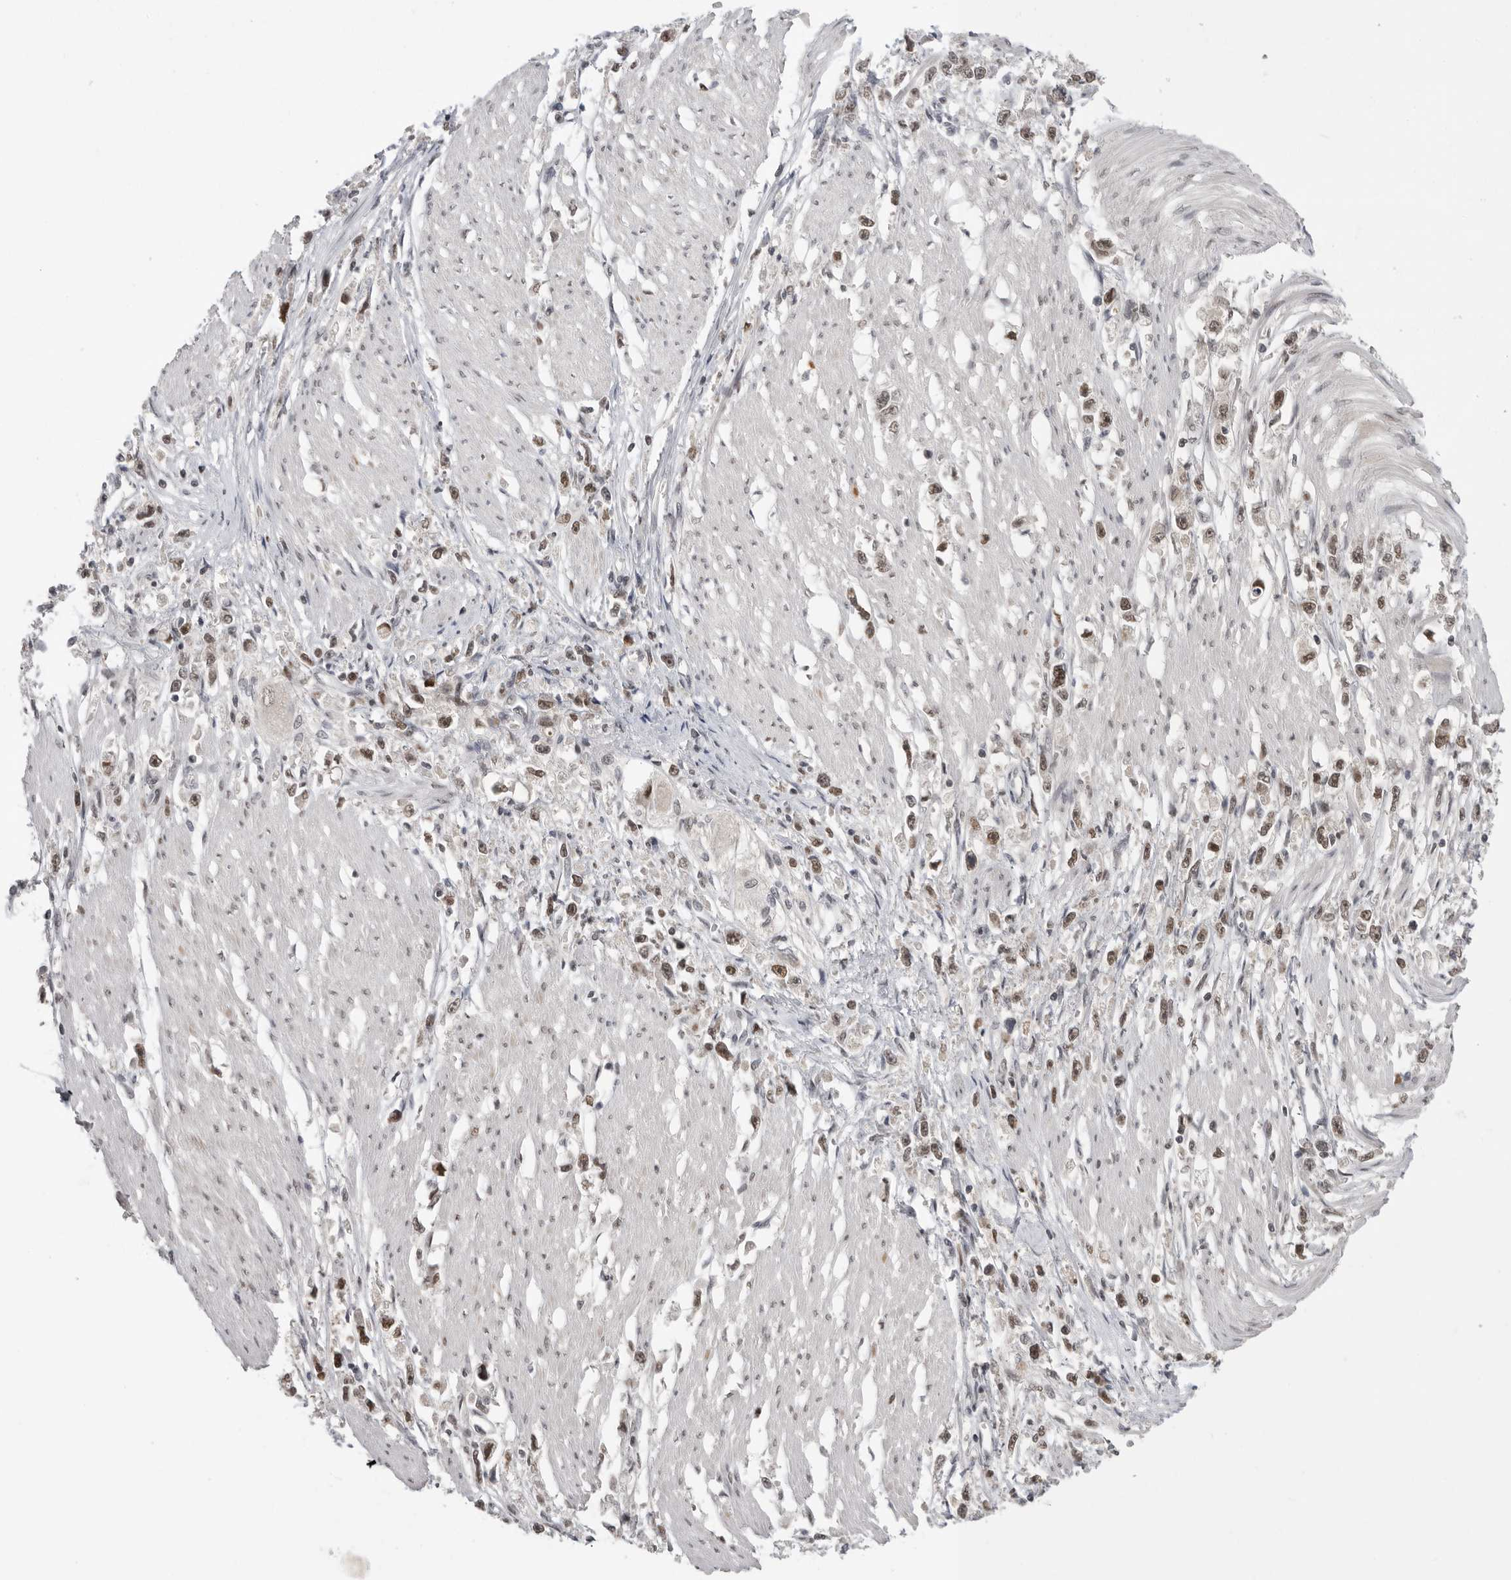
{"staining": {"intensity": "moderate", "quantity": ">75%", "location": "nuclear"}, "tissue": "stomach cancer", "cell_type": "Tumor cells", "image_type": "cancer", "snomed": [{"axis": "morphology", "description": "Adenocarcinoma, NOS"}, {"axis": "topography", "description": "Stomach"}], "caption": "Immunohistochemical staining of human adenocarcinoma (stomach) shows medium levels of moderate nuclear expression in about >75% of tumor cells. The protein is shown in brown color, while the nuclei are stained blue.", "gene": "POU5F1", "patient": {"sex": "female", "age": 59}}